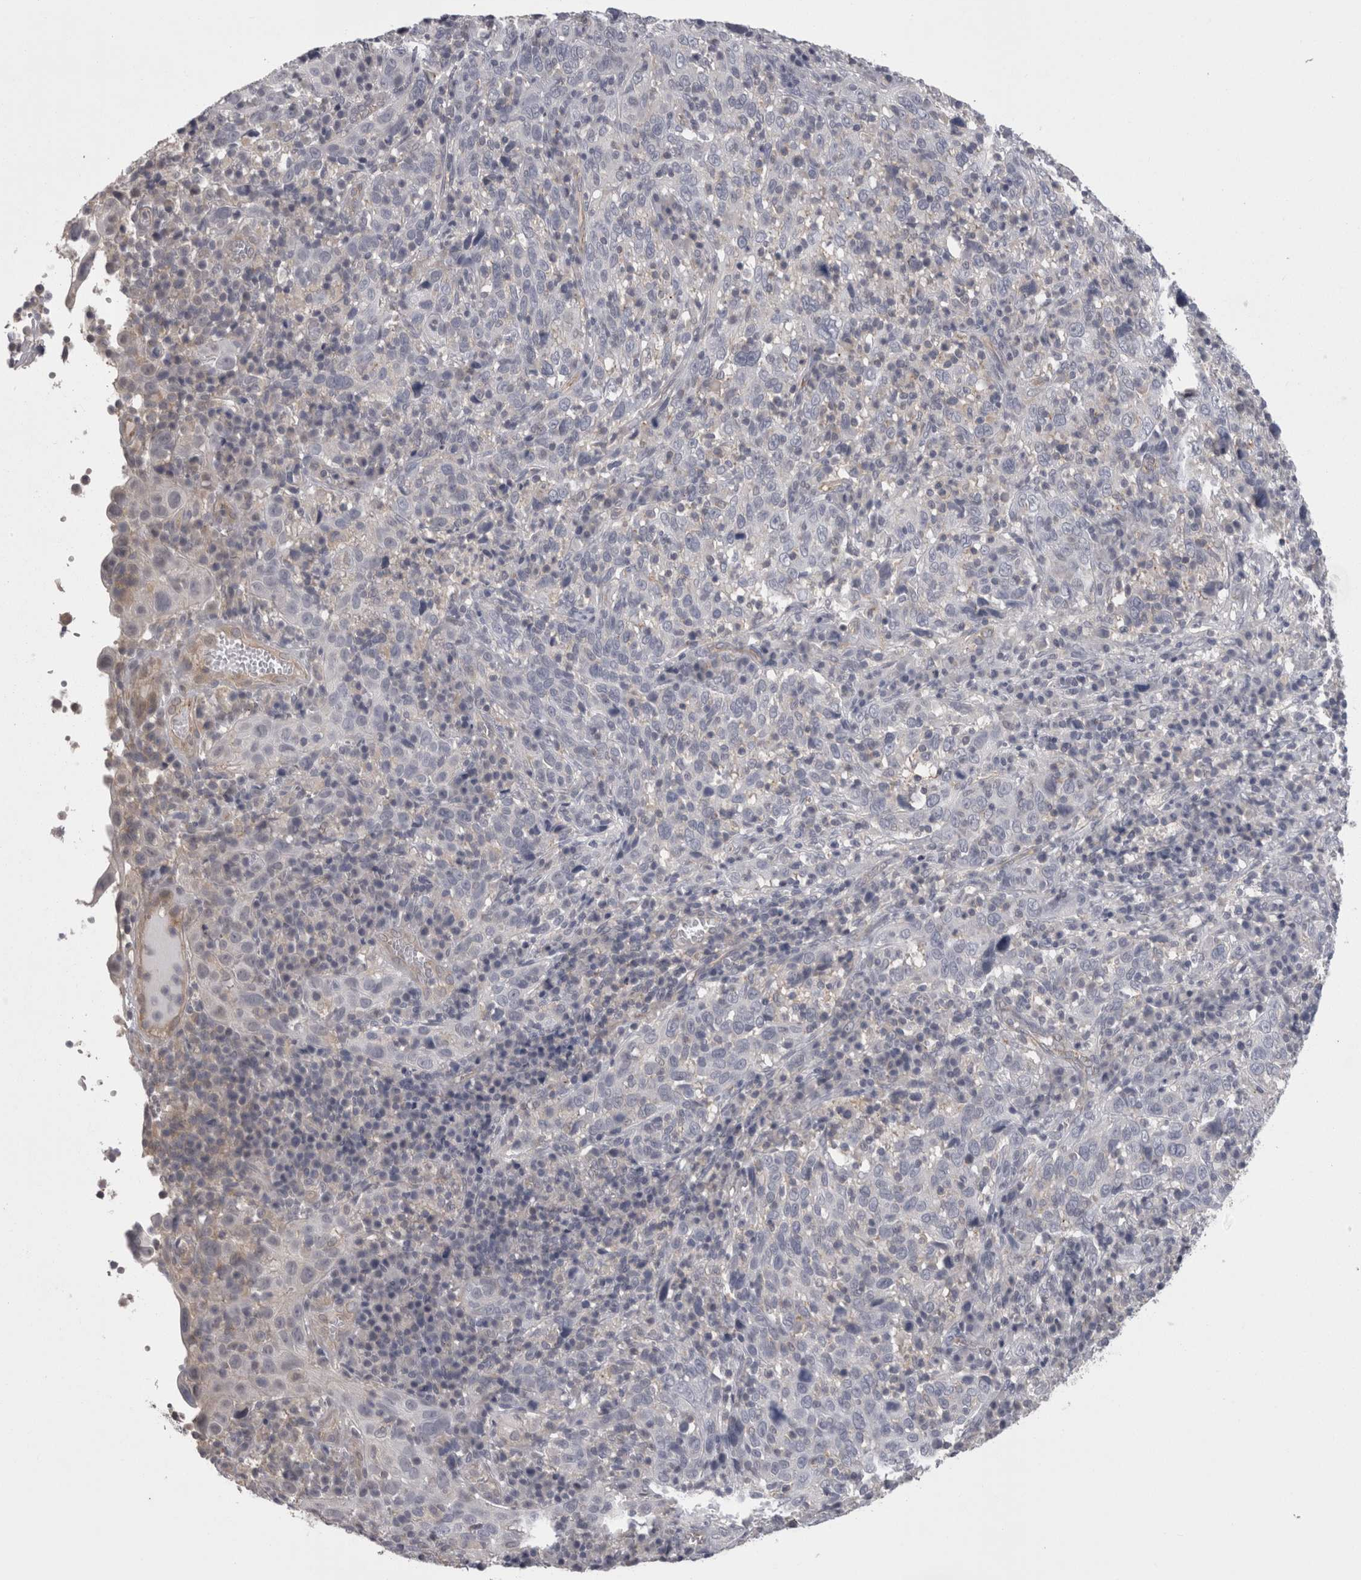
{"staining": {"intensity": "negative", "quantity": "none", "location": "none"}, "tissue": "cervical cancer", "cell_type": "Tumor cells", "image_type": "cancer", "snomed": [{"axis": "morphology", "description": "Squamous cell carcinoma, NOS"}, {"axis": "topography", "description": "Cervix"}], "caption": "Cervical cancer was stained to show a protein in brown. There is no significant expression in tumor cells.", "gene": "LYZL6", "patient": {"sex": "female", "age": 46}}